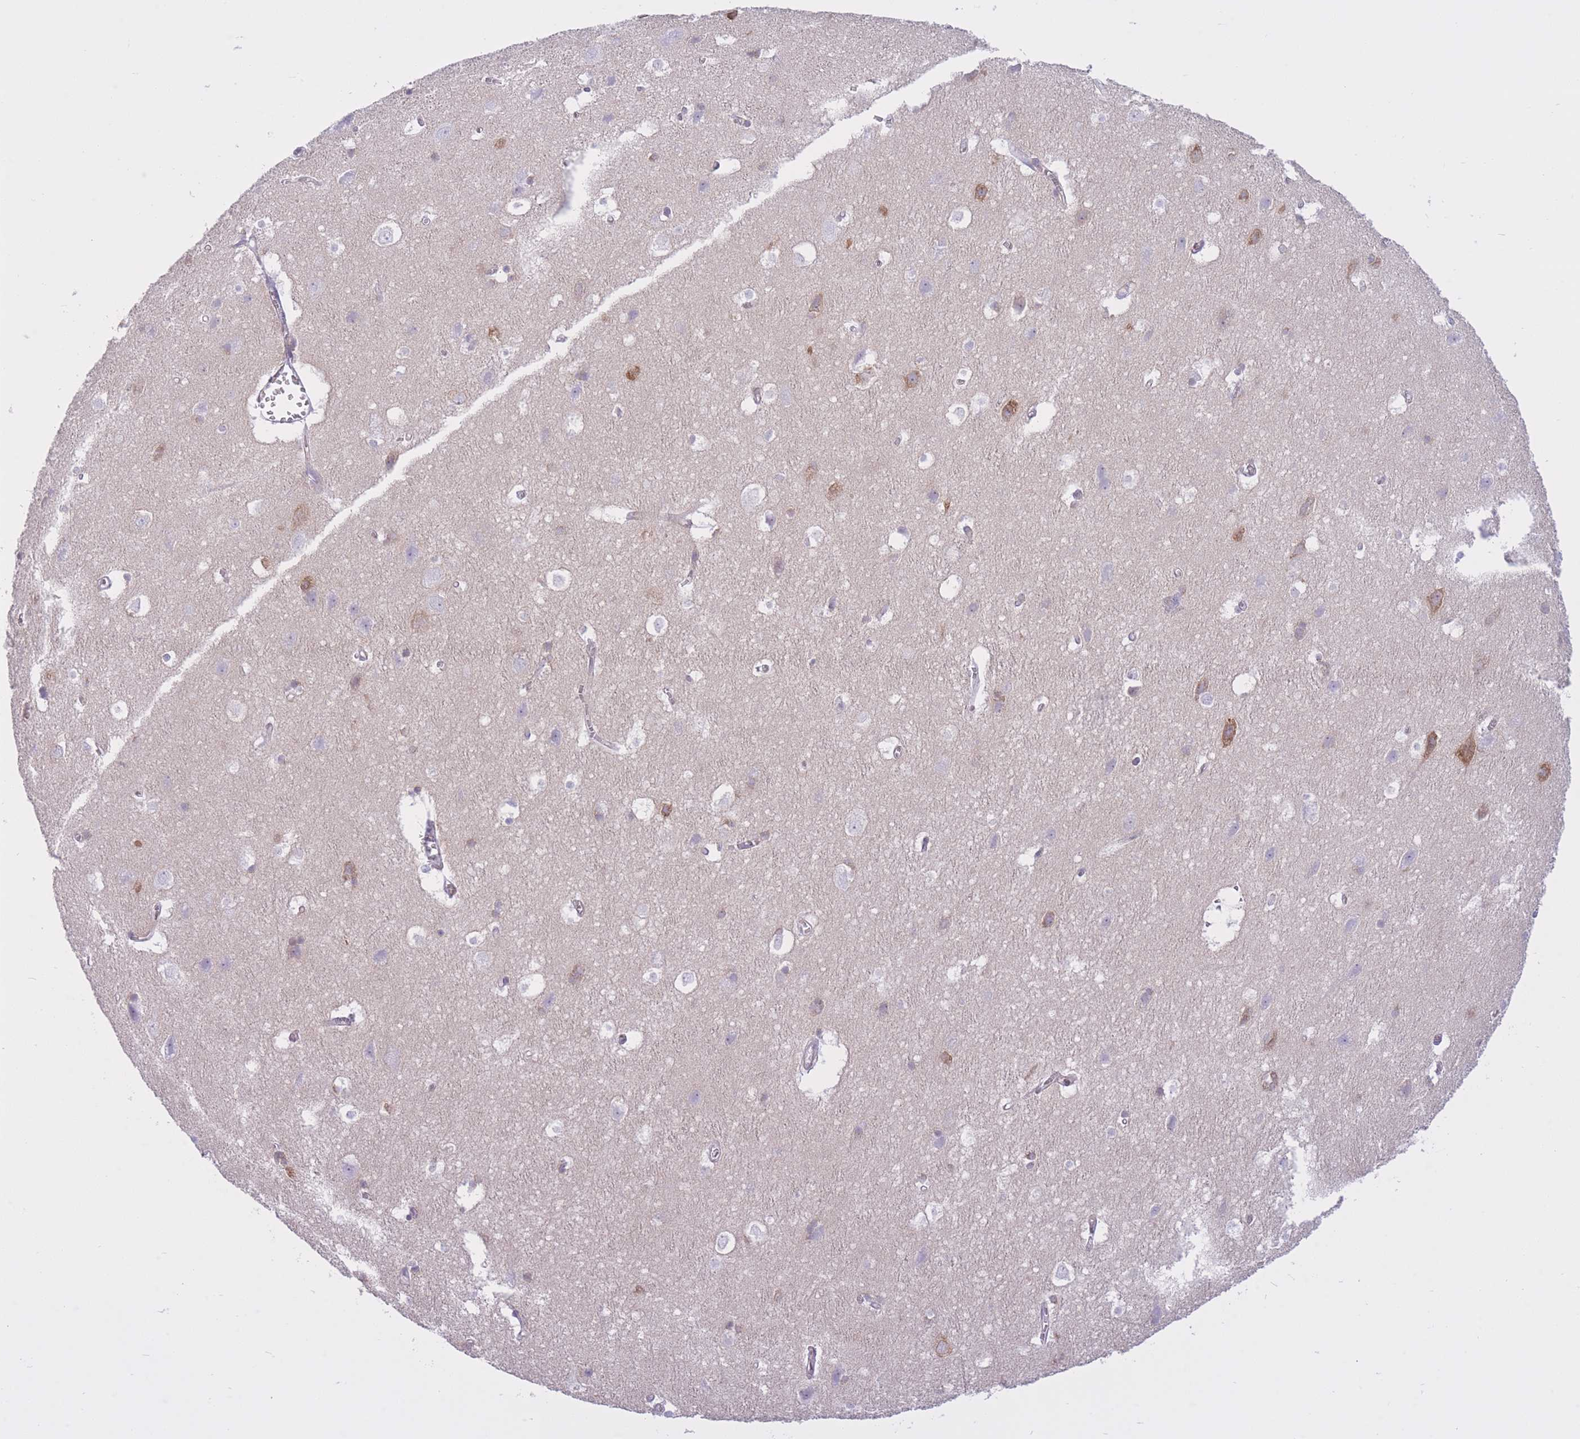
{"staining": {"intensity": "negative", "quantity": "none", "location": "none"}, "tissue": "cerebral cortex", "cell_type": "Endothelial cells", "image_type": "normal", "snomed": [{"axis": "morphology", "description": "Normal tissue, NOS"}, {"axis": "topography", "description": "Cerebral cortex"}], "caption": "This is an immunohistochemistry (IHC) image of normal human cerebral cortex. There is no positivity in endothelial cells.", "gene": "ZNF501", "patient": {"sex": "male", "age": 54}}